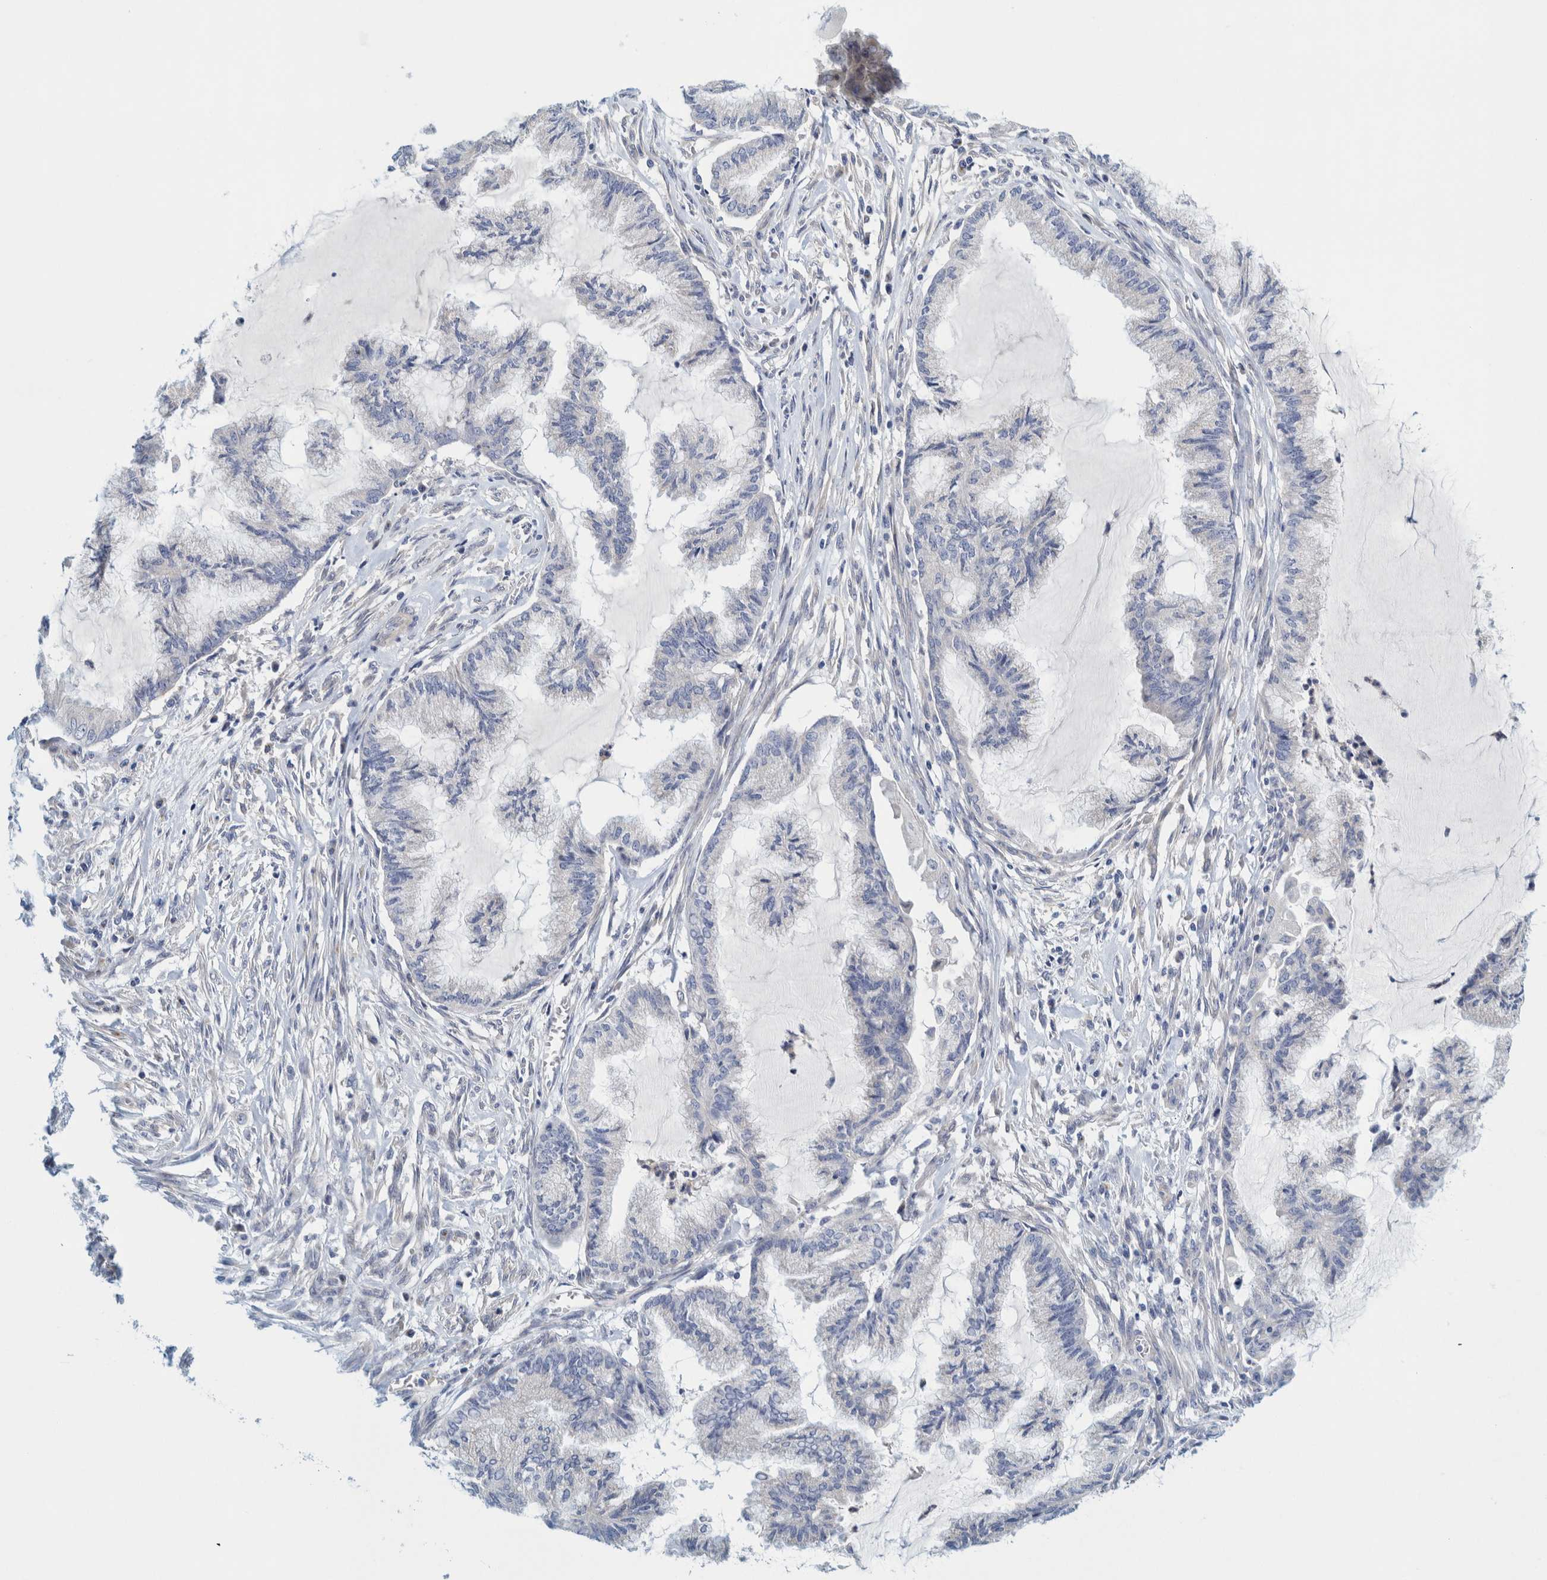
{"staining": {"intensity": "negative", "quantity": "none", "location": "none"}, "tissue": "endometrial cancer", "cell_type": "Tumor cells", "image_type": "cancer", "snomed": [{"axis": "morphology", "description": "Adenocarcinoma, NOS"}, {"axis": "topography", "description": "Endometrium"}], "caption": "Immunohistochemistry (IHC) of human endometrial cancer (adenocarcinoma) reveals no positivity in tumor cells.", "gene": "ZNF324B", "patient": {"sex": "female", "age": 86}}